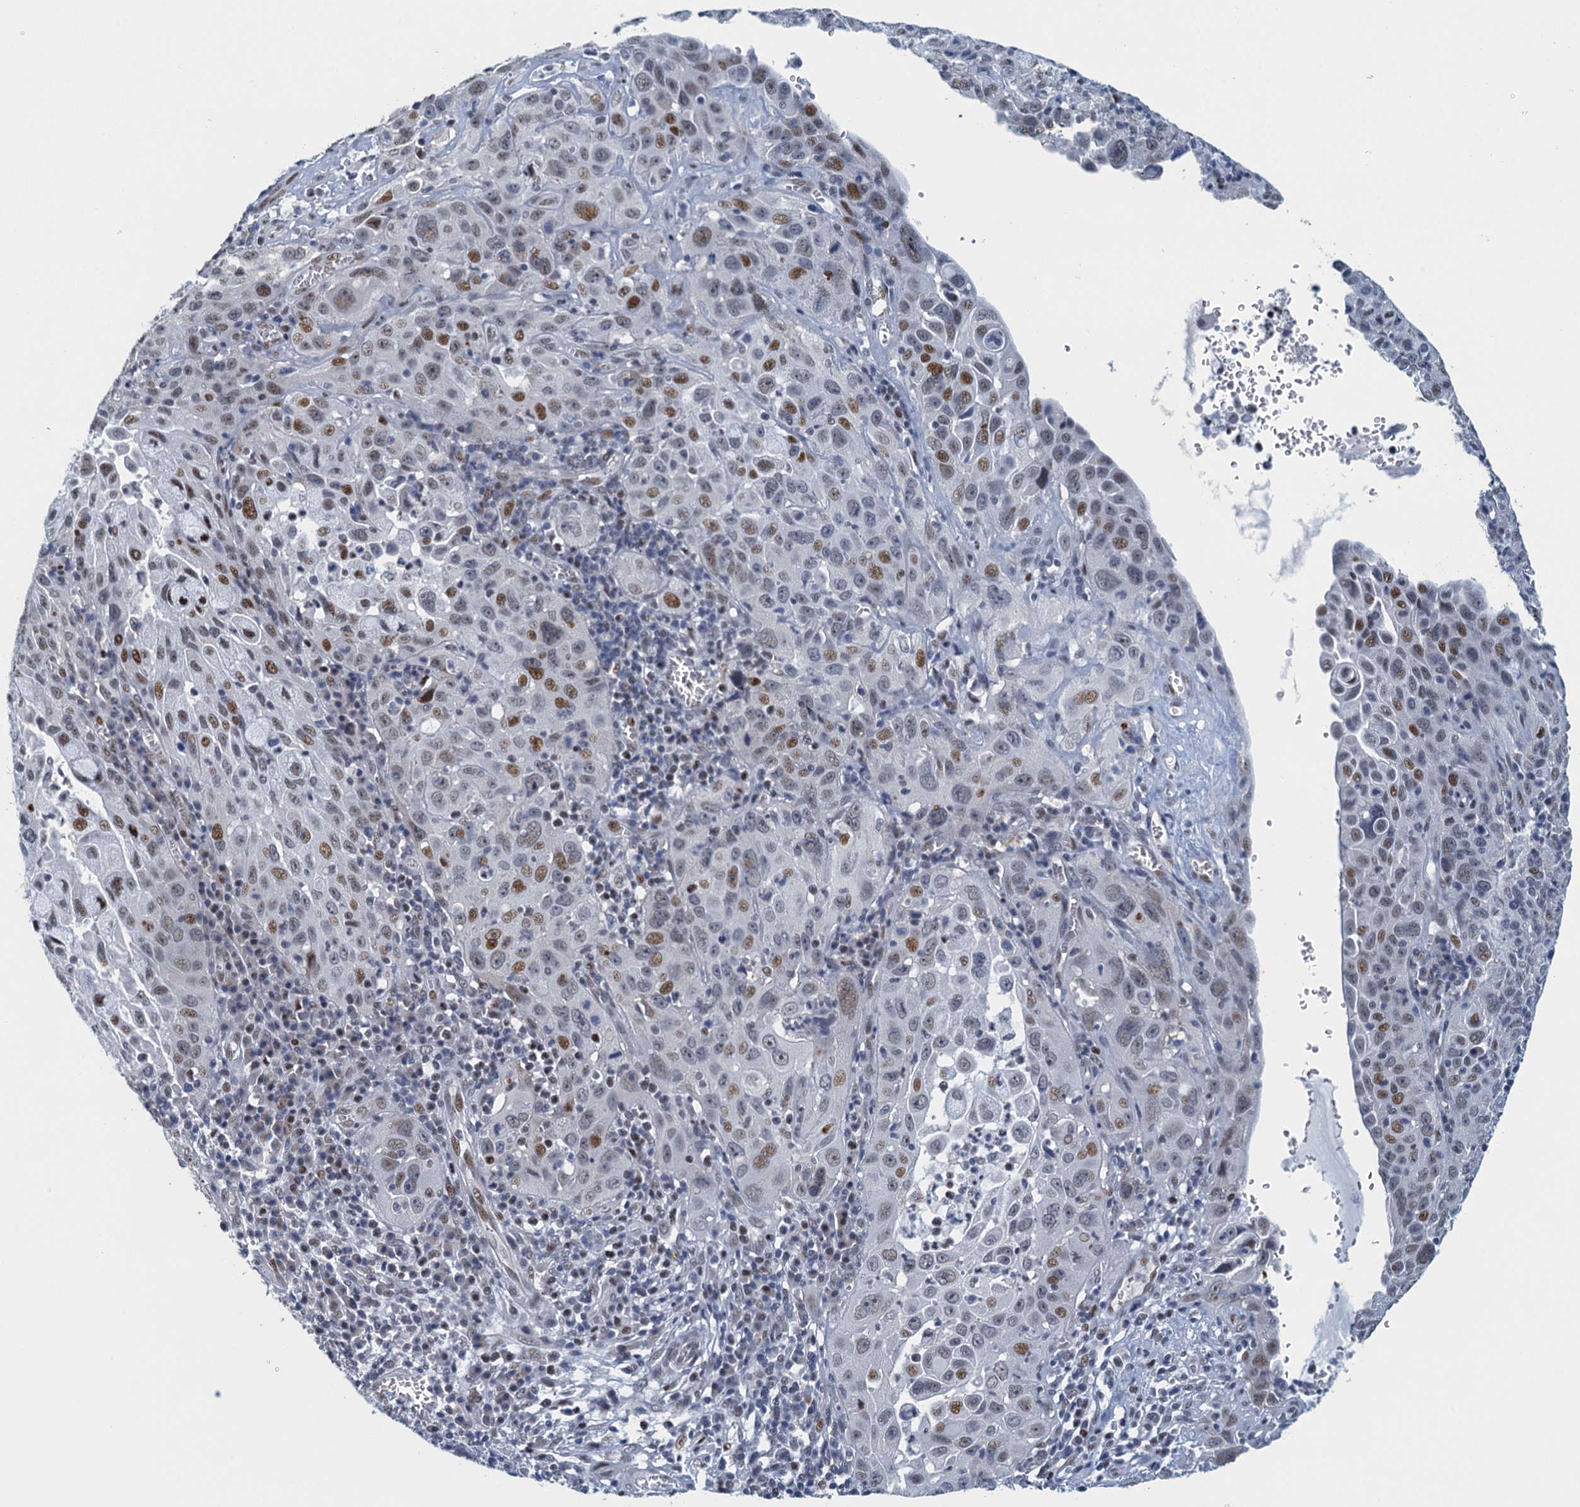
{"staining": {"intensity": "moderate", "quantity": "<25%", "location": "nuclear"}, "tissue": "cervical cancer", "cell_type": "Tumor cells", "image_type": "cancer", "snomed": [{"axis": "morphology", "description": "Squamous cell carcinoma, NOS"}, {"axis": "topography", "description": "Cervix"}], "caption": "Immunohistochemistry (IHC) of cervical squamous cell carcinoma reveals low levels of moderate nuclear staining in approximately <25% of tumor cells.", "gene": "TTLL9", "patient": {"sex": "female", "age": 42}}